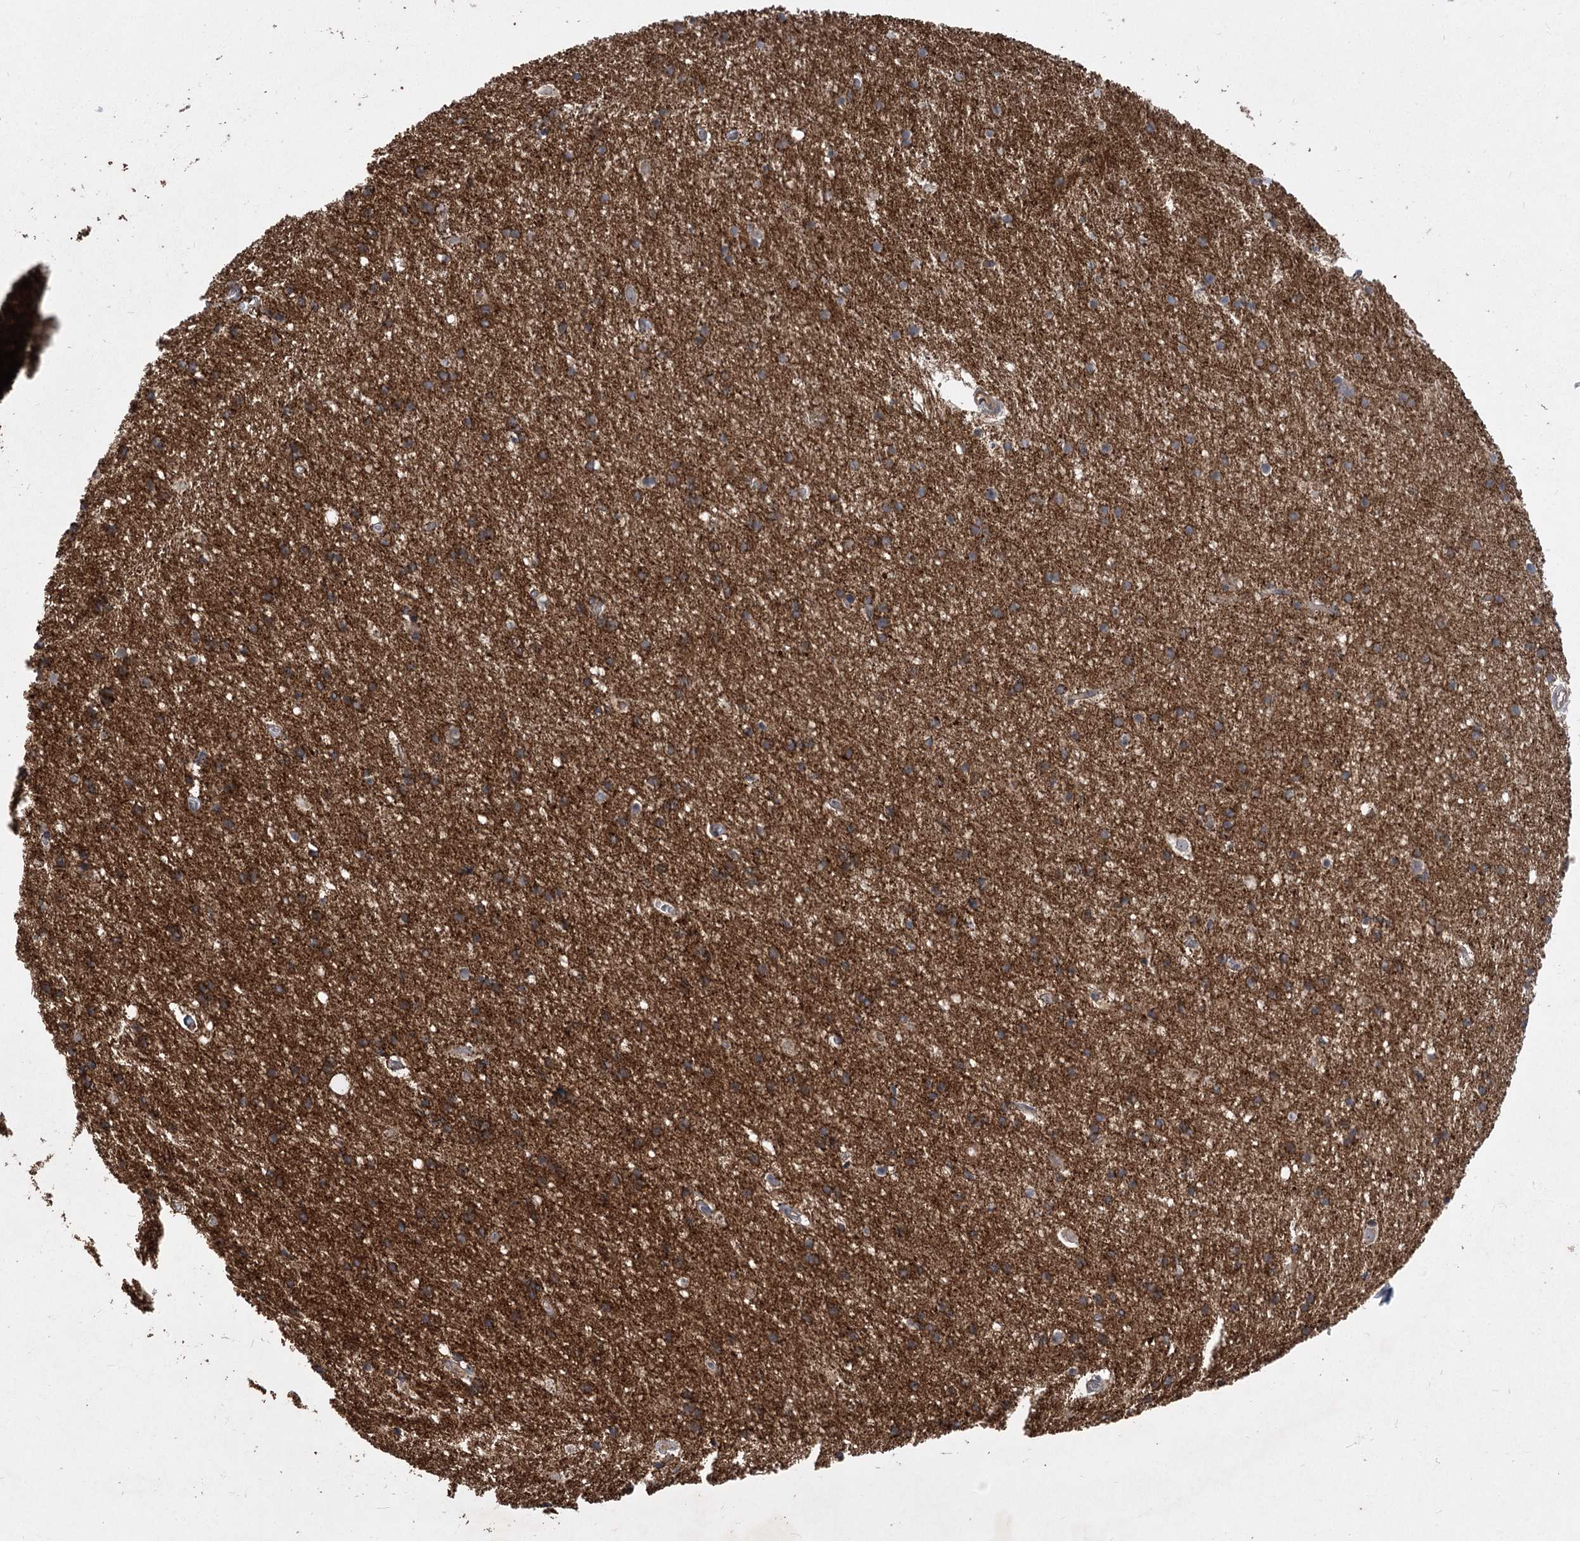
{"staining": {"intensity": "moderate", "quantity": ">75%", "location": "cytoplasmic/membranous"}, "tissue": "cerebral cortex", "cell_type": "Endothelial cells", "image_type": "normal", "snomed": [{"axis": "morphology", "description": "Normal tissue, NOS"}, {"axis": "topography", "description": "Cerebral cortex"}], "caption": "Immunohistochemical staining of unremarkable human cerebral cortex shows medium levels of moderate cytoplasmic/membranous positivity in approximately >75% of endothelial cells. The protein is shown in brown color, while the nuclei are stained blue.", "gene": "RIN2", "patient": {"sex": "male", "age": 54}}